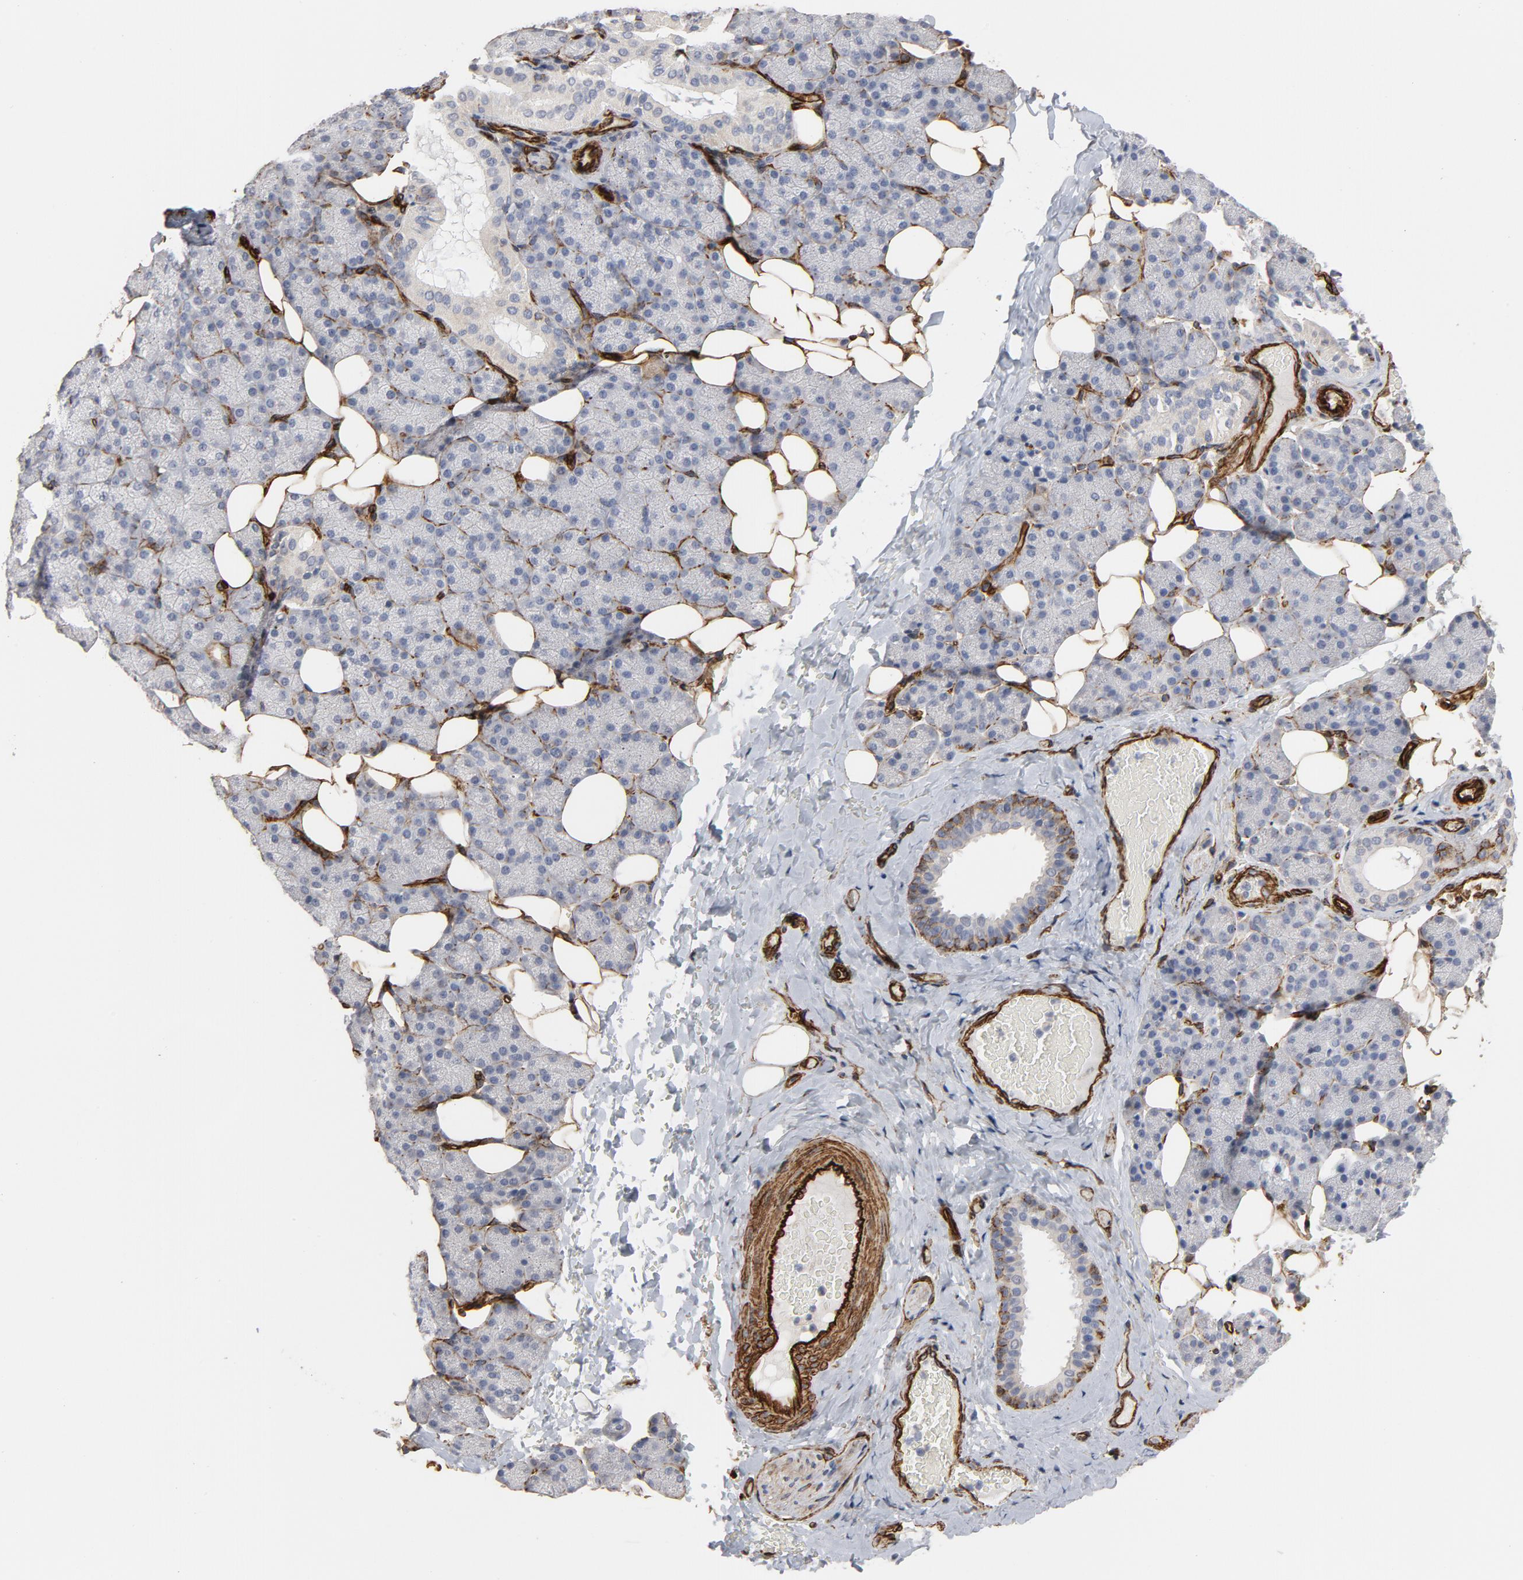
{"staining": {"intensity": "strong", "quantity": "<25%", "location": "cytoplasmic/membranous"}, "tissue": "salivary gland", "cell_type": "Glandular cells", "image_type": "normal", "snomed": [{"axis": "morphology", "description": "Normal tissue, NOS"}, {"axis": "topography", "description": "Lymph node"}, {"axis": "topography", "description": "Salivary gland"}], "caption": "This histopathology image shows benign salivary gland stained with immunohistochemistry (IHC) to label a protein in brown. The cytoplasmic/membranous of glandular cells show strong positivity for the protein. Nuclei are counter-stained blue.", "gene": "GNG2", "patient": {"sex": "male", "age": 8}}